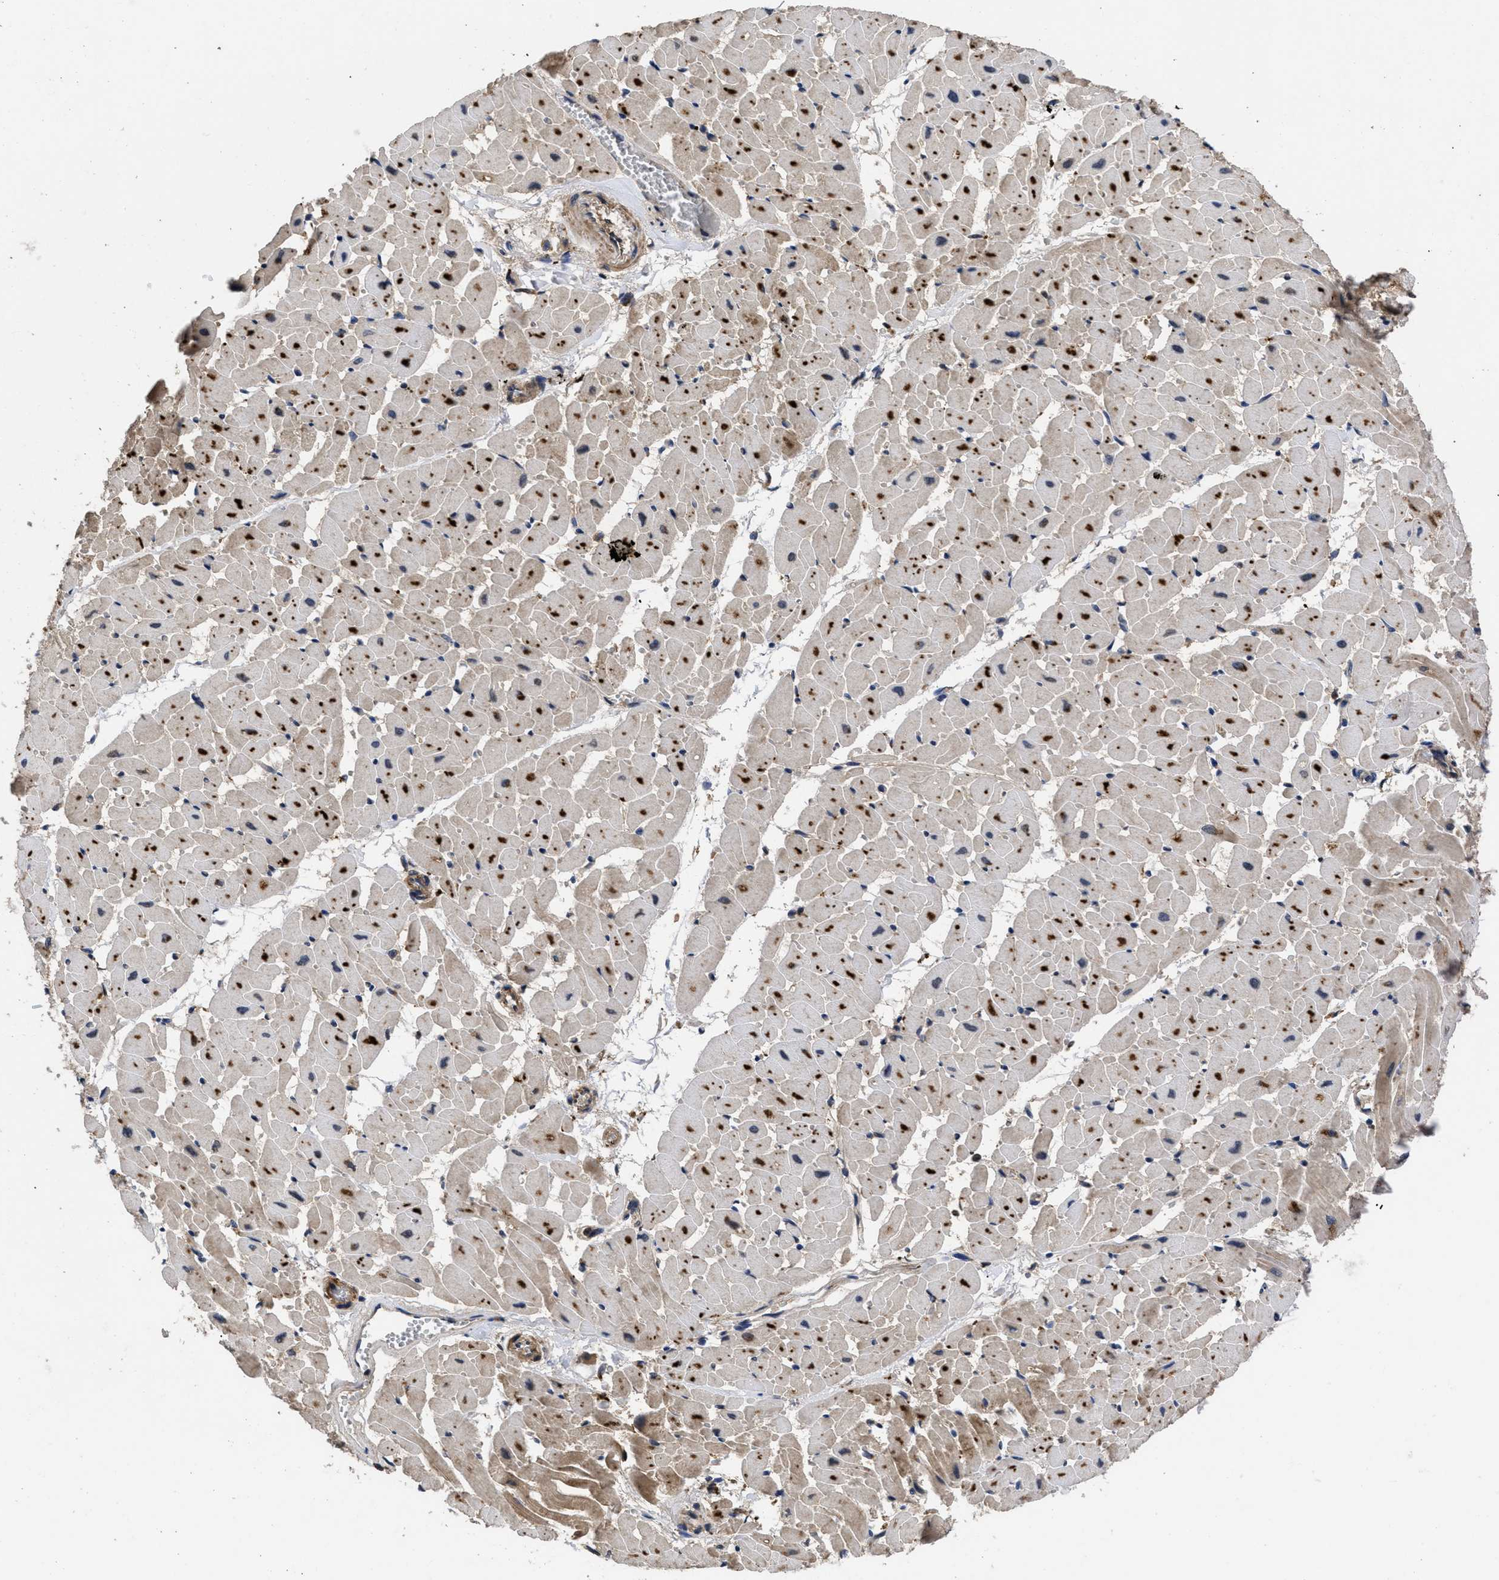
{"staining": {"intensity": "strong", "quantity": ">75%", "location": "cytoplasmic/membranous"}, "tissue": "heart muscle", "cell_type": "Cardiomyocytes", "image_type": "normal", "snomed": [{"axis": "morphology", "description": "Normal tissue, NOS"}, {"axis": "topography", "description": "Heart"}], "caption": "Heart muscle stained with immunohistochemistry (IHC) exhibits strong cytoplasmic/membranous expression in approximately >75% of cardiomyocytes. (IHC, brightfield microscopy, high magnification).", "gene": "LRRC3", "patient": {"sex": "female", "age": 19}}